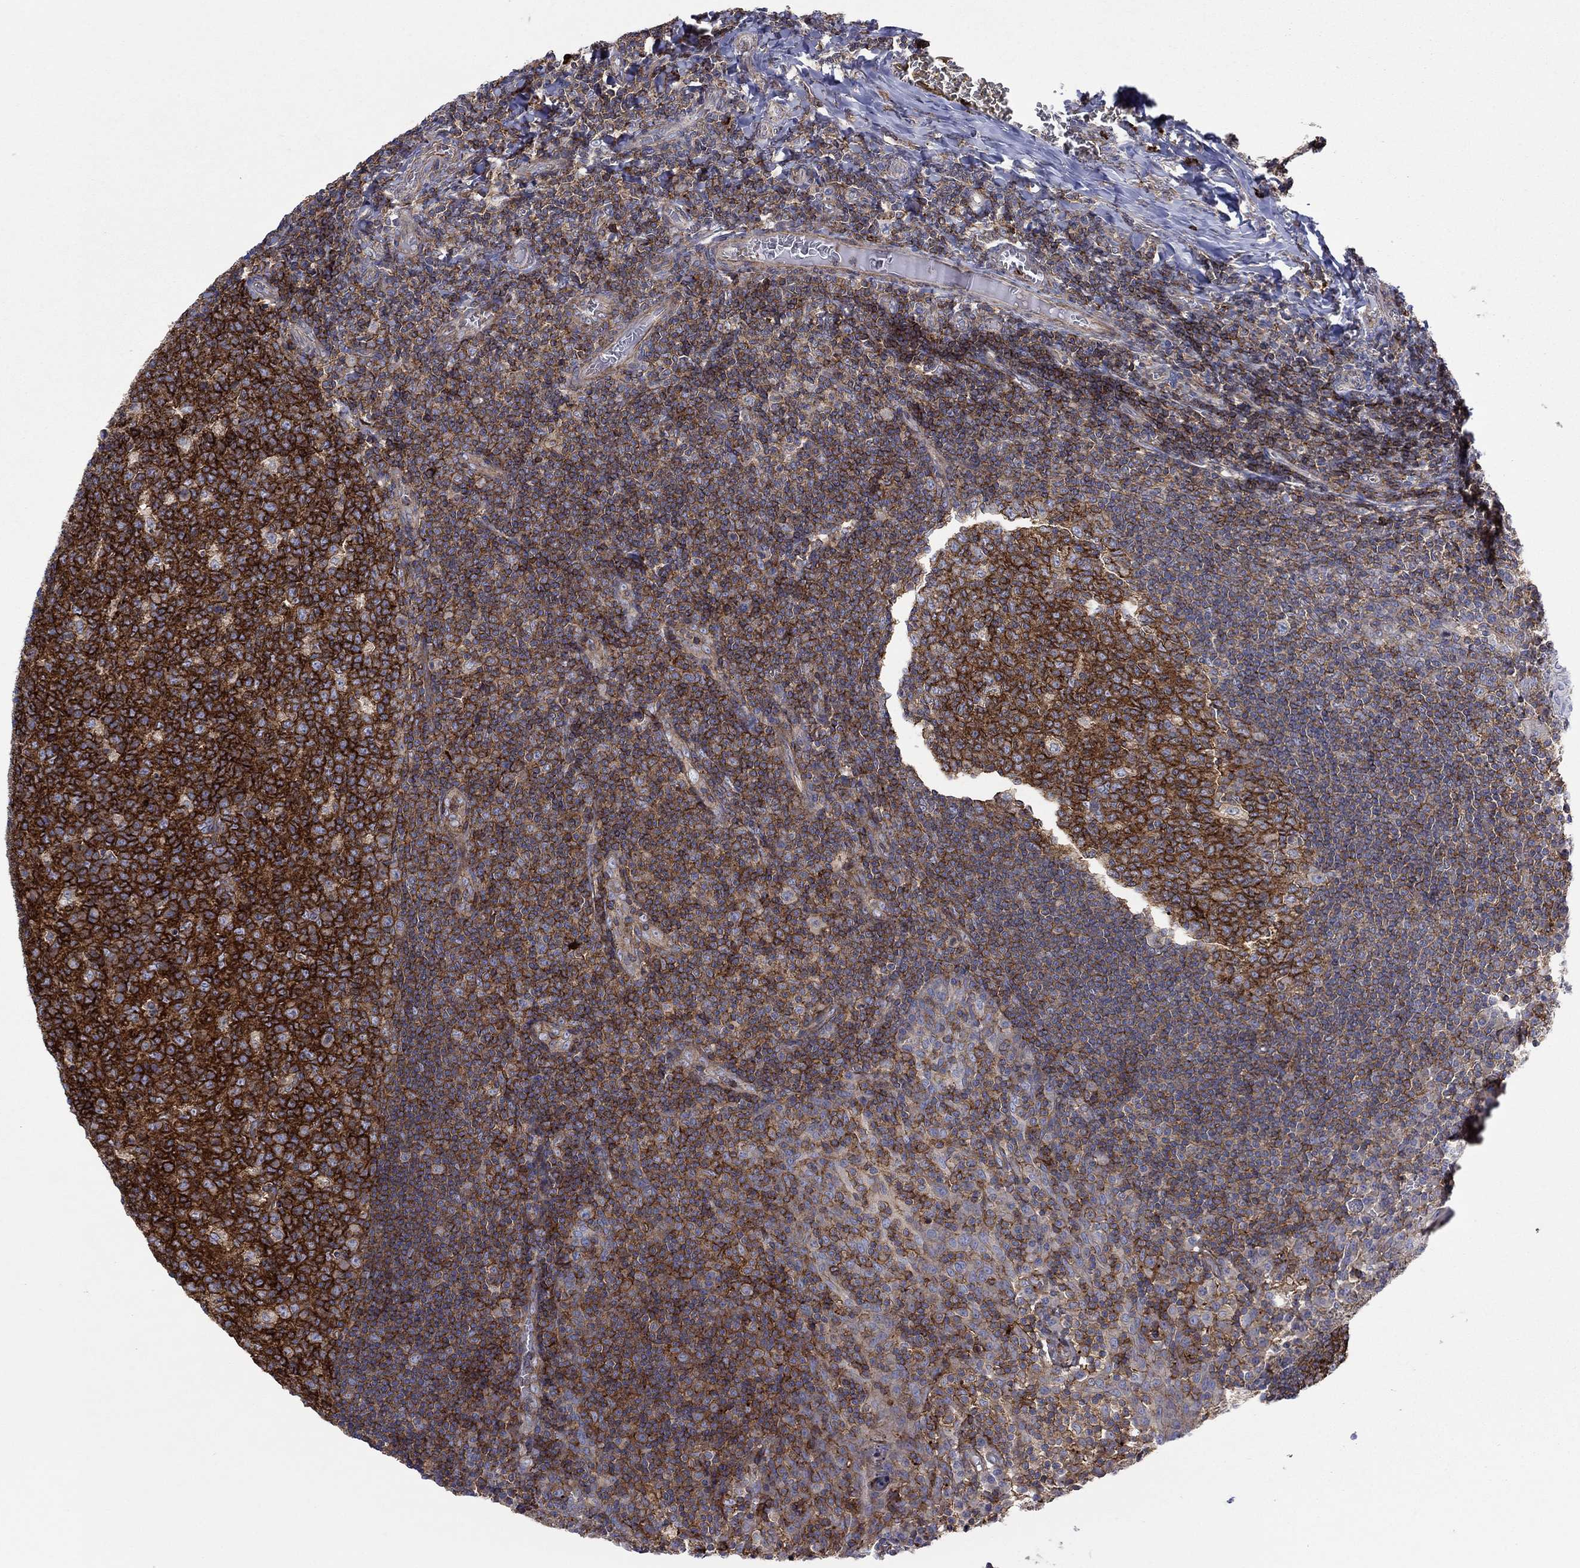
{"staining": {"intensity": "strong", "quantity": ">75%", "location": "cytoplasmic/membranous"}, "tissue": "tonsil", "cell_type": "Germinal center cells", "image_type": "normal", "snomed": [{"axis": "morphology", "description": "Normal tissue, NOS"}, {"axis": "topography", "description": "Tonsil"}], "caption": "Germinal center cells show strong cytoplasmic/membranous expression in approximately >75% of cells in normal tonsil. The staining is performed using DAB brown chromogen to label protein expression. The nuclei are counter-stained blue using hematoxylin.", "gene": "PAG1", "patient": {"sex": "female", "age": 13}}